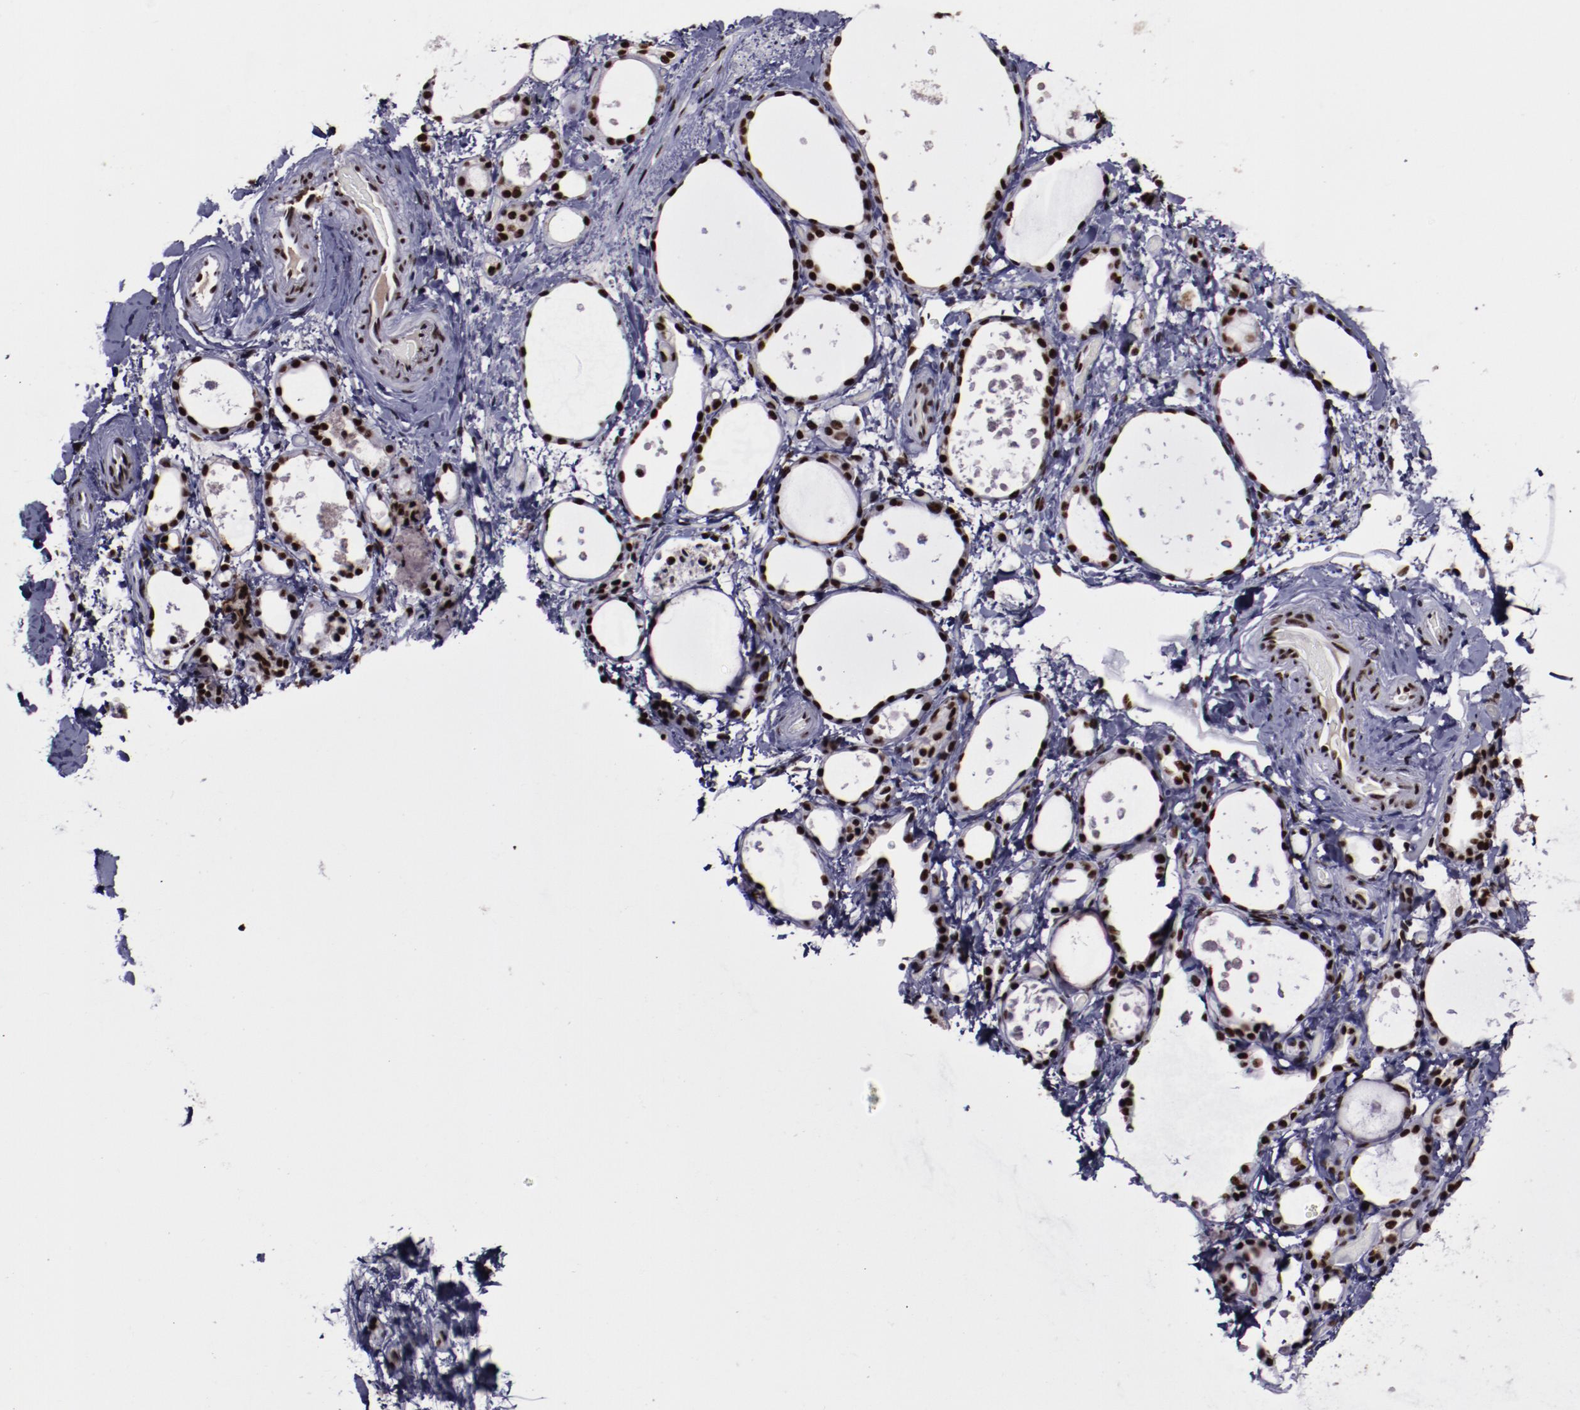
{"staining": {"intensity": "strong", "quantity": ">75%", "location": "nuclear"}, "tissue": "thyroid gland", "cell_type": "Glandular cells", "image_type": "normal", "snomed": [{"axis": "morphology", "description": "Normal tissue, NOS"}, {"axis": "topography", "description": "Thyroid gland"}], "caption": "Brown immunohistochemical staining in benign thyroid gland shows strong nuclear staining in approximately >75% of glandular cells. The staining was performed using DAB, with brown indicating positive protein expression. Nuclei are stained blue with hematoxylin.", "gene": "ERH", "patient": {"sex": "female", "age": 75}}